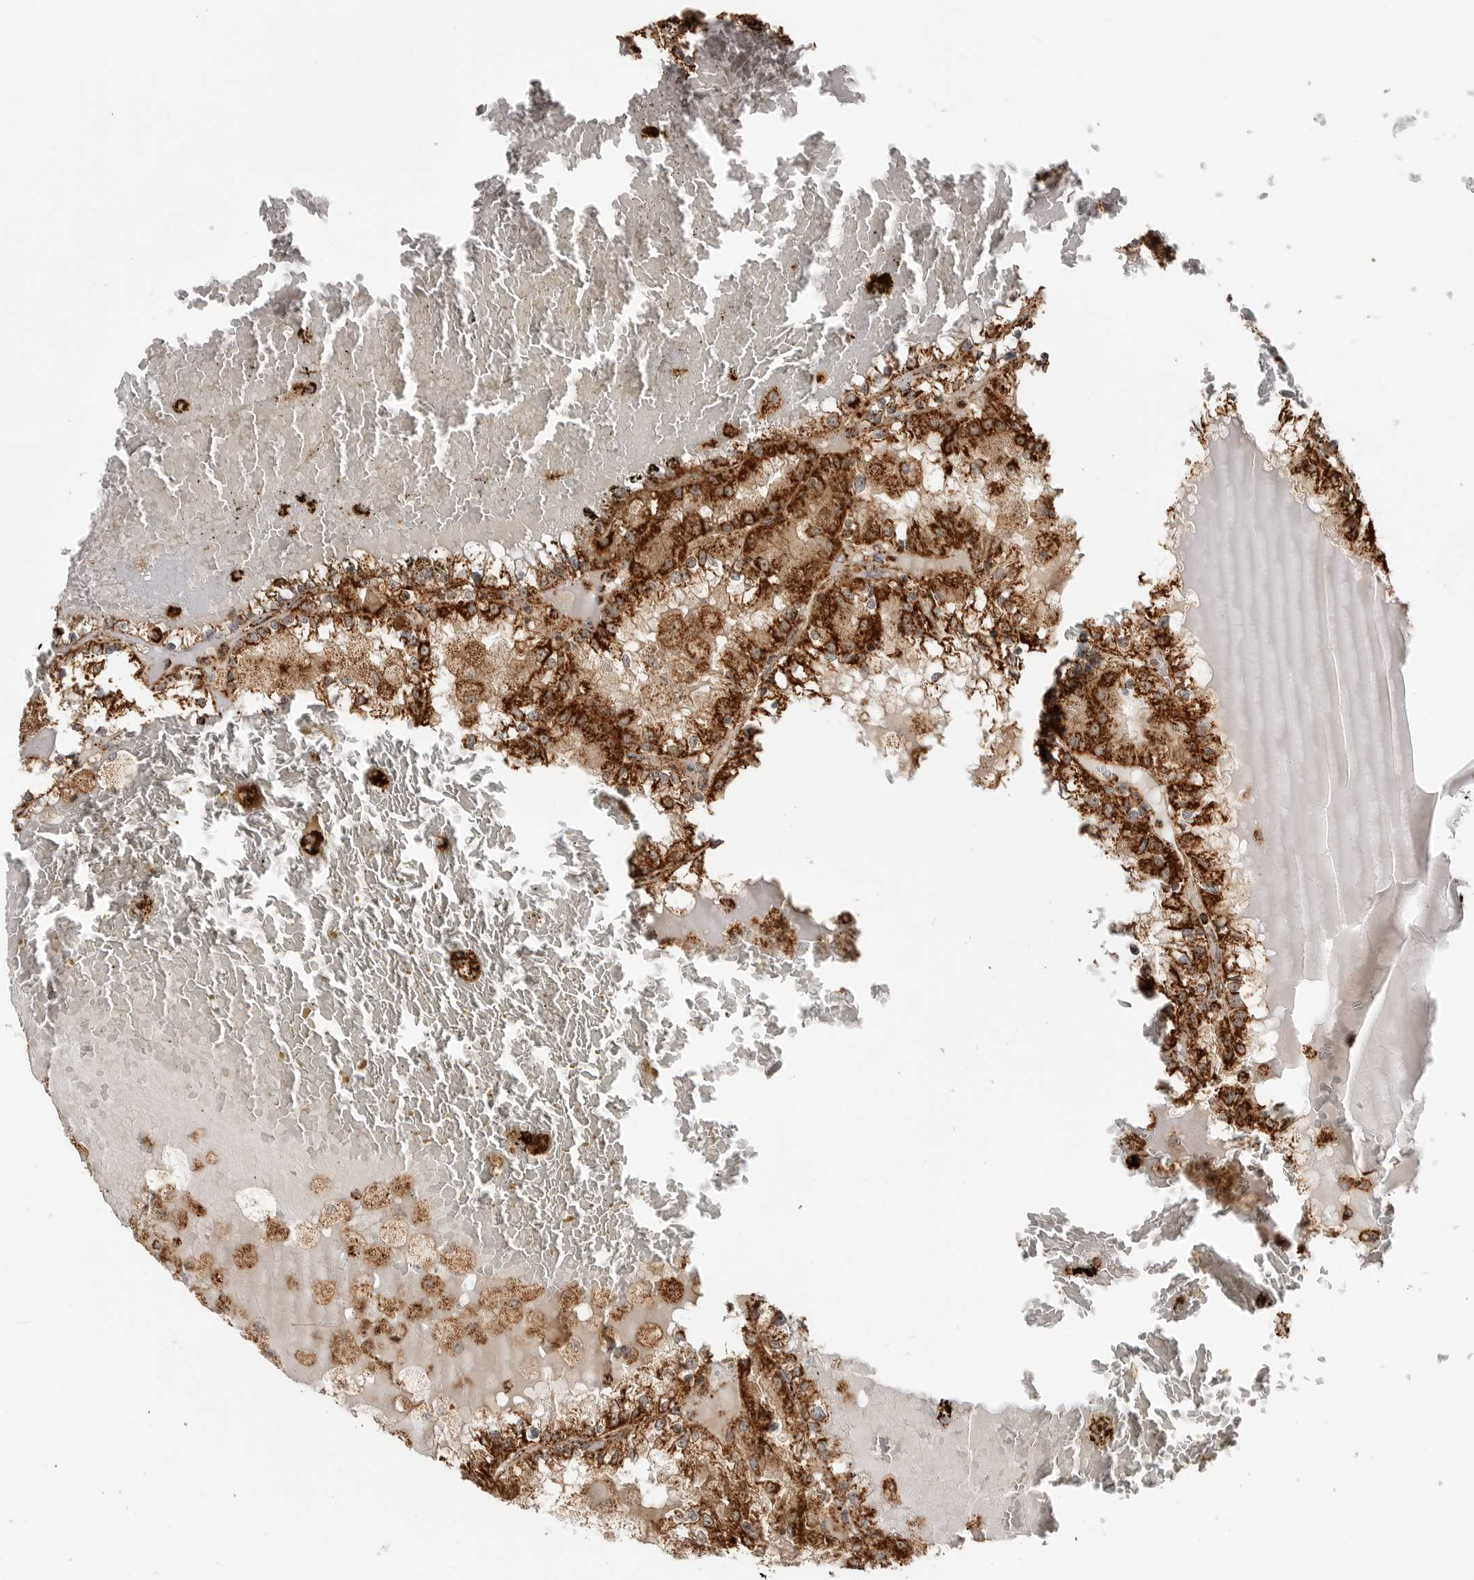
{"staining": {"intensity": "strong", "quantity": ">75%", "location": "cytoplasmic/membranous"}, "tissue": "renal cancer", "cell_type": "Tumor cells", "image_type": "cancer", "snomed": [{"axis": "morphology", "description": "Adenocarcinoma, NOS"}, {"axis": "topography", "description": "Kidney"}], "caption": "This is an image of IHC staining of renal cancer, which shows strong expression in the cytoplasmic/membranous of tumor cells.", "gene": "BMP2K", "patient": {"sex": "female", "age": 56}}